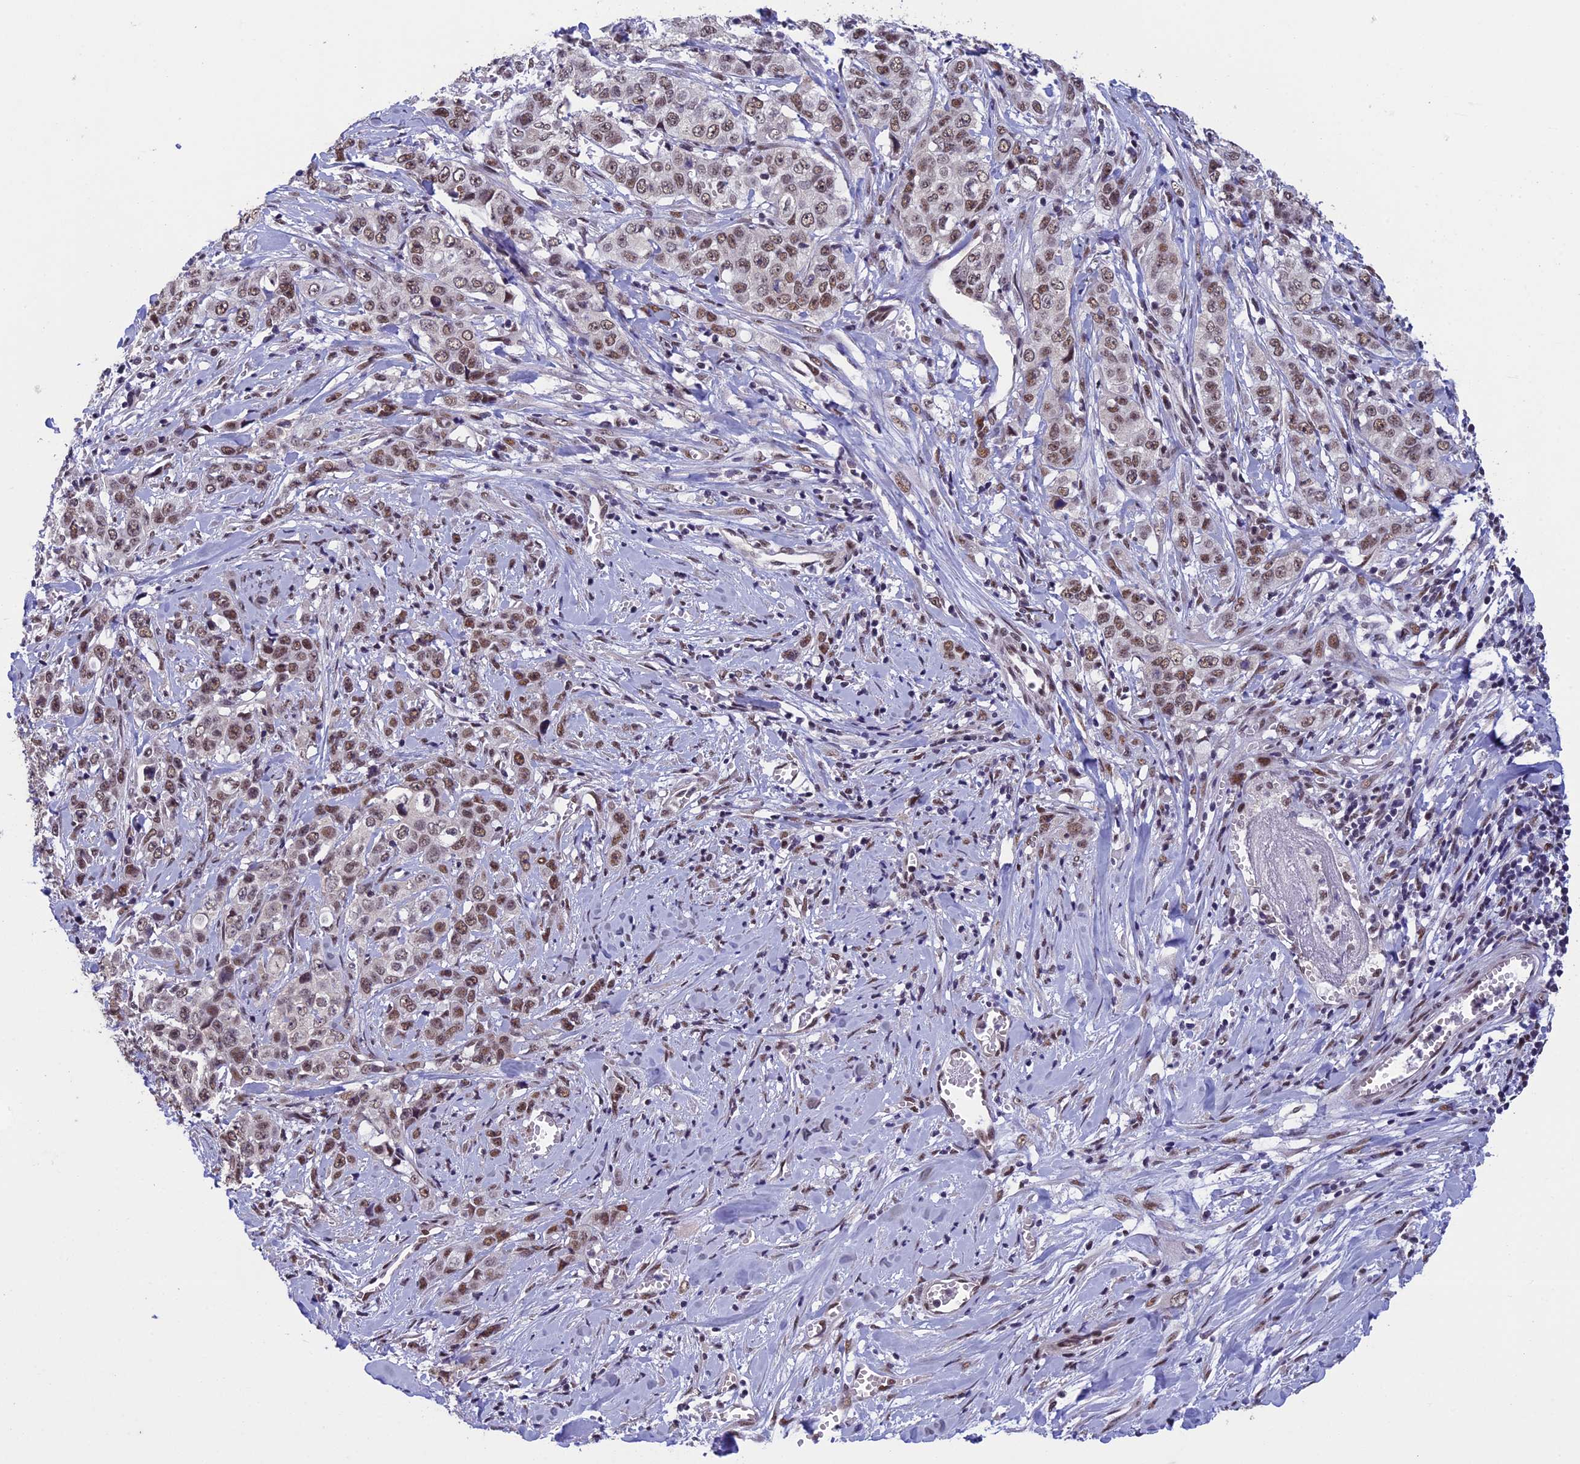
{"staining": {"intensity": "moderate", "quantity": ">75%", "location": "nuclear"}, "tissue": "stomach cancer", "cell_type": "Tumor cells", "image_type": "cancer", "snomed": [{"axis": "morphology", "description": "Adenocarcinoma, NOS"}, {"axis": "topography", "description": "Stomach, upper"}], "caption": "Tumor cells exhibit medium levels of moderate nuclear positivity in about >75% of cells in human adenocarcinoma (stomach).", "gene": "RNF40", "patient": {"sex": "male", "age": 62}}